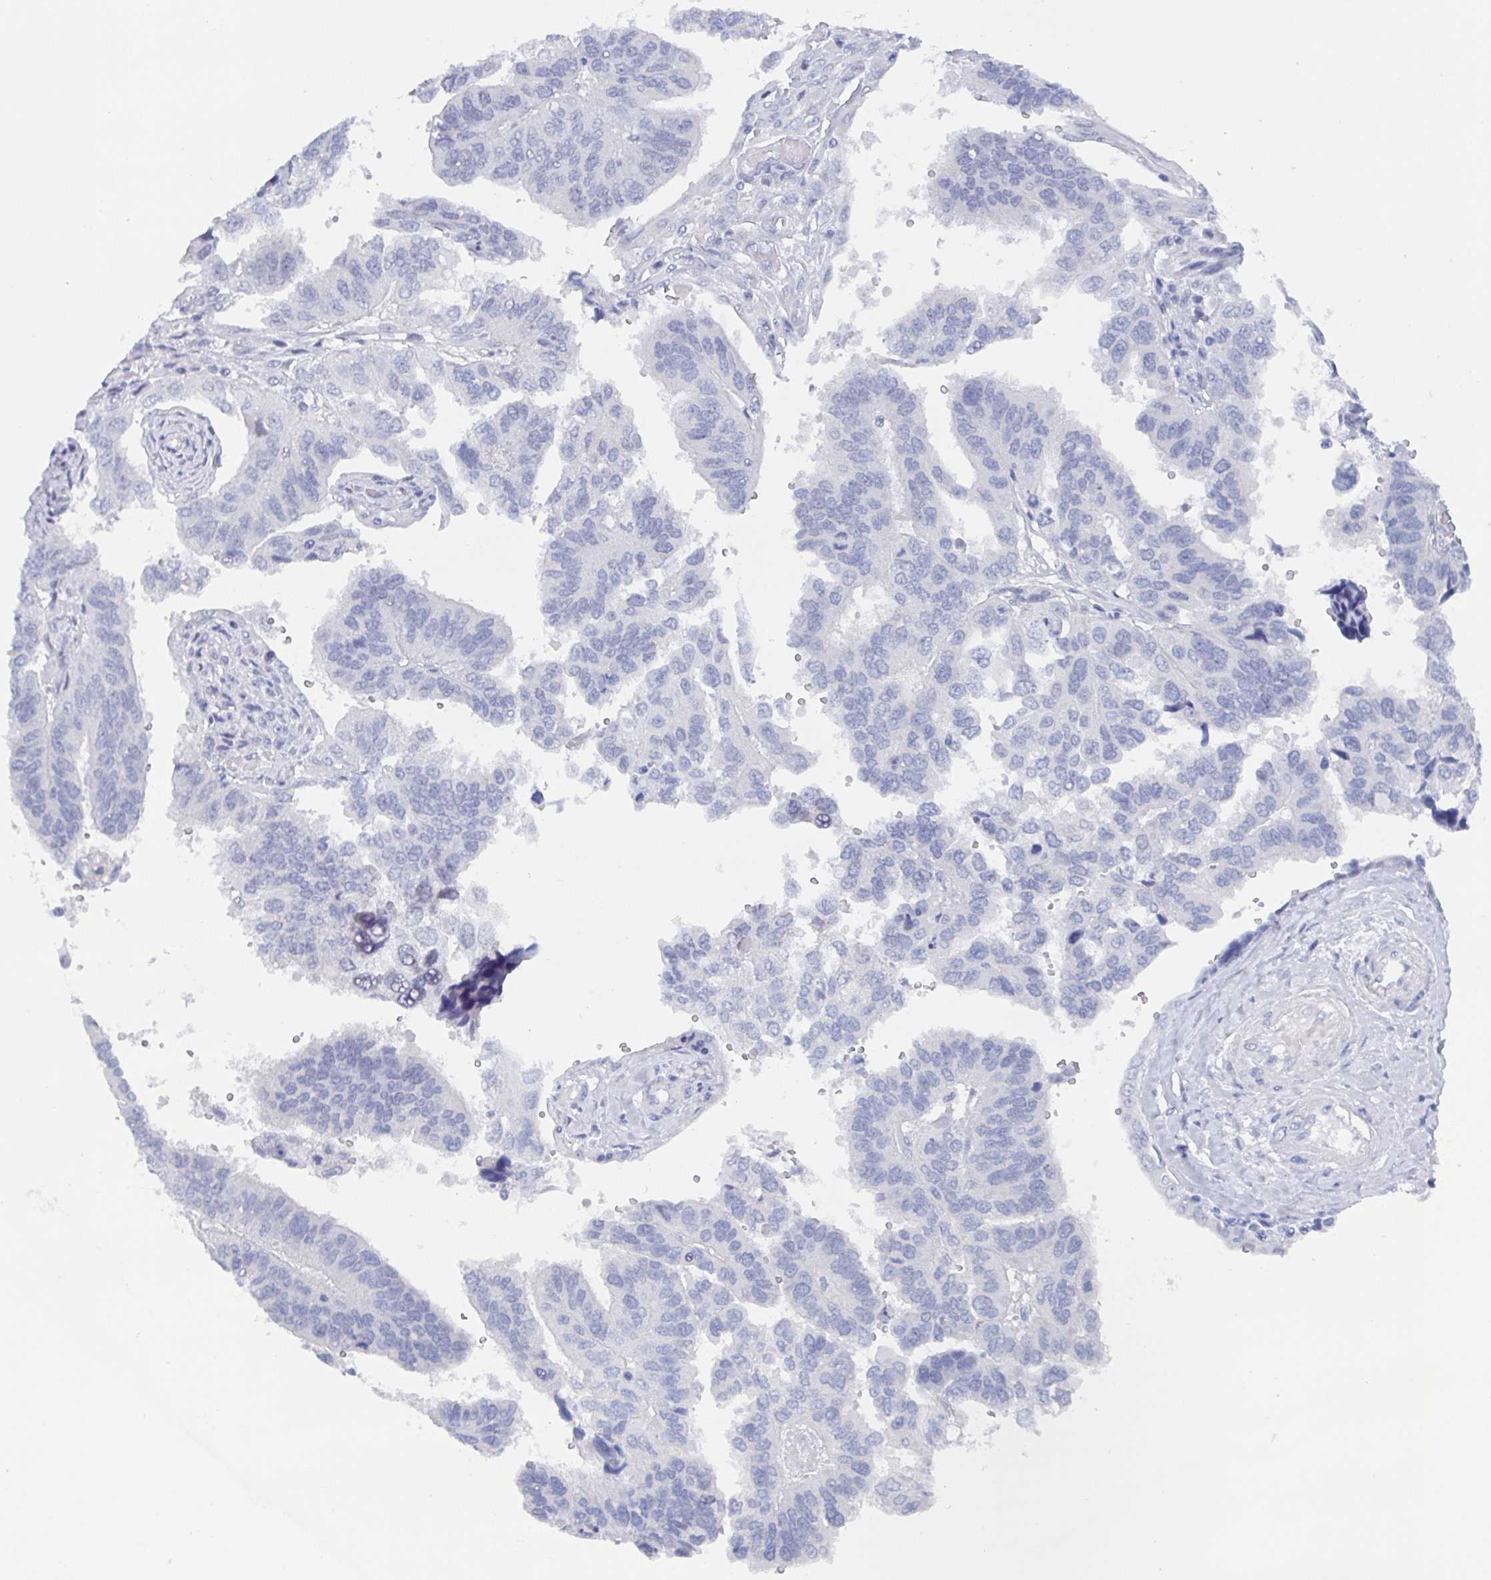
{"staining": {"intensity": "negative", "quantity": "none", "location": "none"}, "tissue": "ovarian cancer", "cell_type": "Tumor cells", "image_type": "cancer", "snomed": [{"axis": "morphology", "description": "Cystadenocarcinoma, serous, NOS"}, {"axis": "topography", "description": "Ovary"}], "caption": "A high-resolution image shows IHC staining of ovarian serous cystadenocarcinoma, which shows no significant expression in tumor cells.", "gene": "DYDC2", "patient": {"sex": "female", "age": 79}}